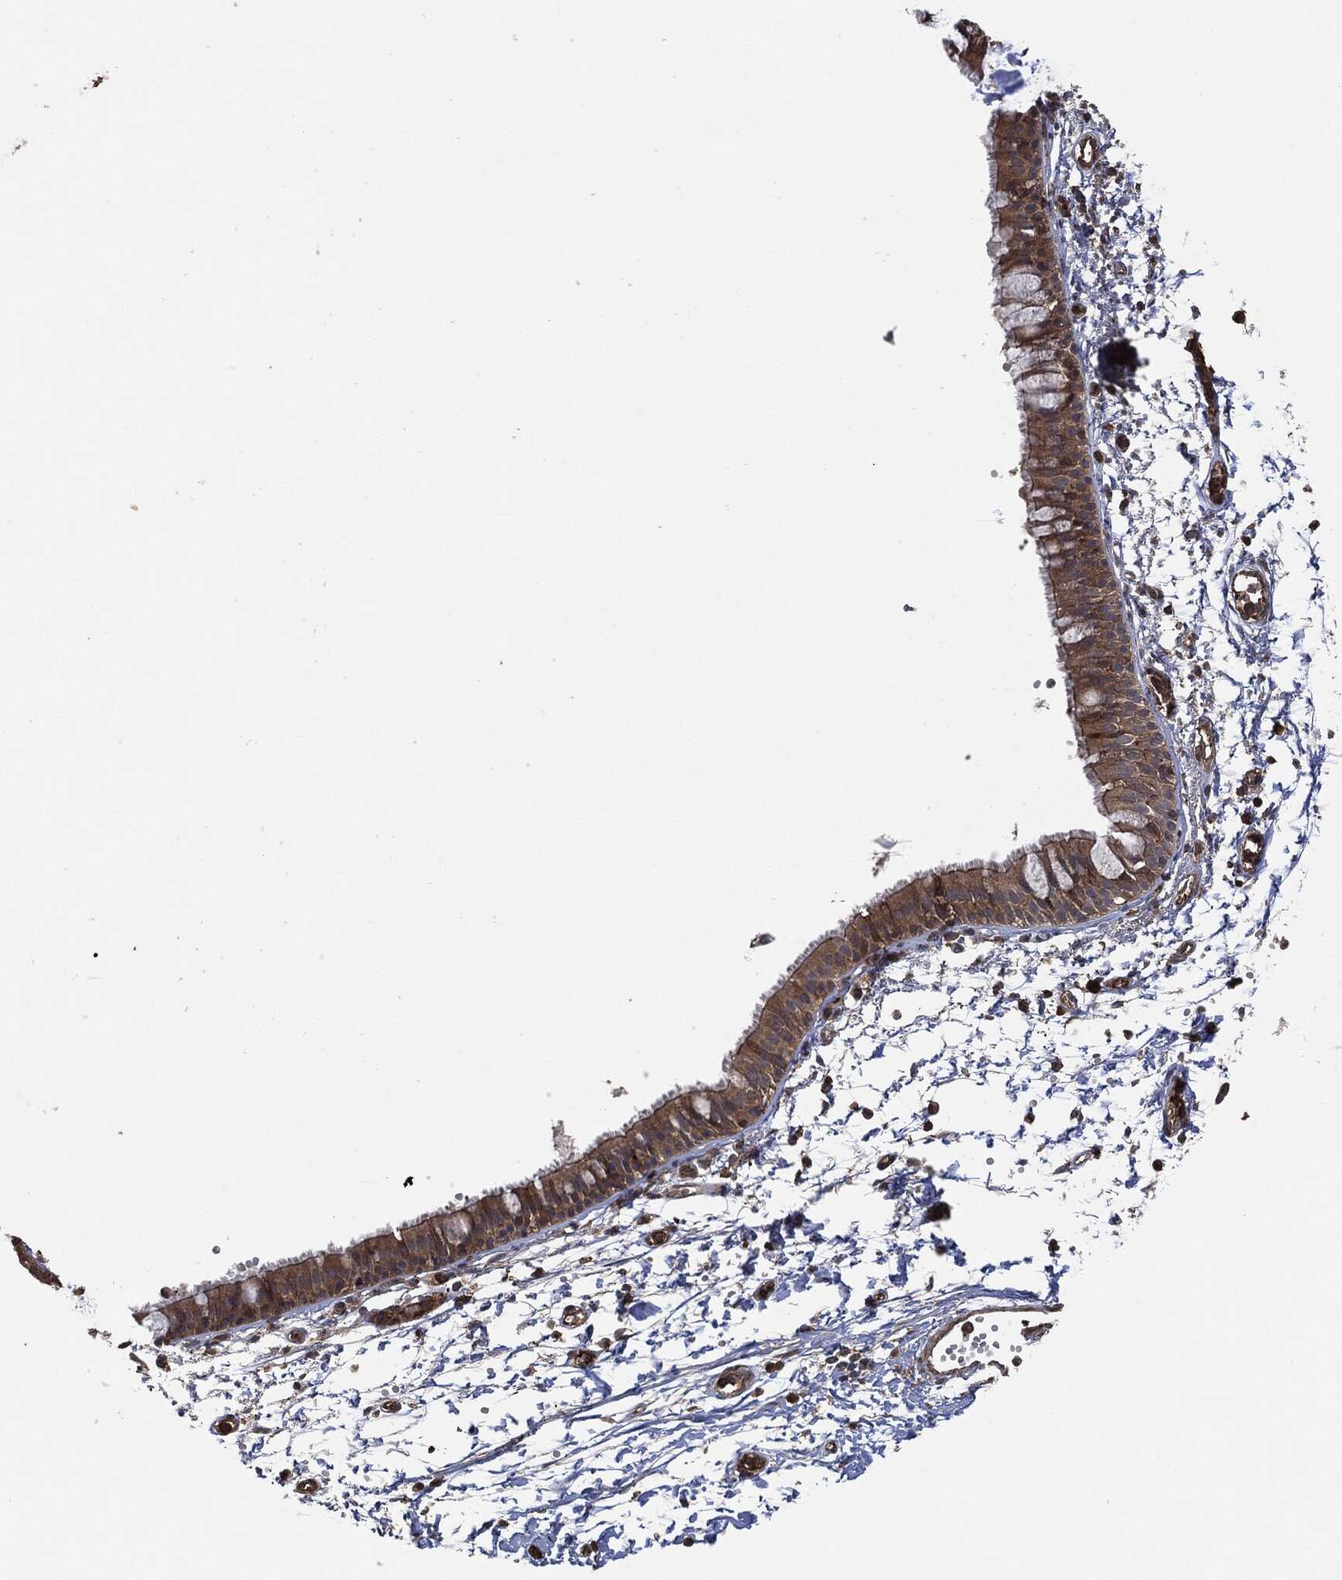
{"staining": {"intensity": "strong", "quantity": "25%-75%", "location": "cytoplasmic/membranous"}, "tissue": "bronchus", "cell_type": "Respiratory epithelial cells", "image_type": "normal", "snomed": [{"axis": "morphology", "description": "Normal tissue, NOS"}, {"axis": "topography", "description": "Cartilage tissue"}, {"axis": "topography", "description": "Bronchus"}], "caption": "Benign bronchus displays strong cytoplasmic/membranous staining in about 25%-75% of respiratory epithelial cells (DAB = brown stain, brightfield microscopy at high magnification)..", "gene": "TPT1", "patient": {"sex": "male", "age": 66}}